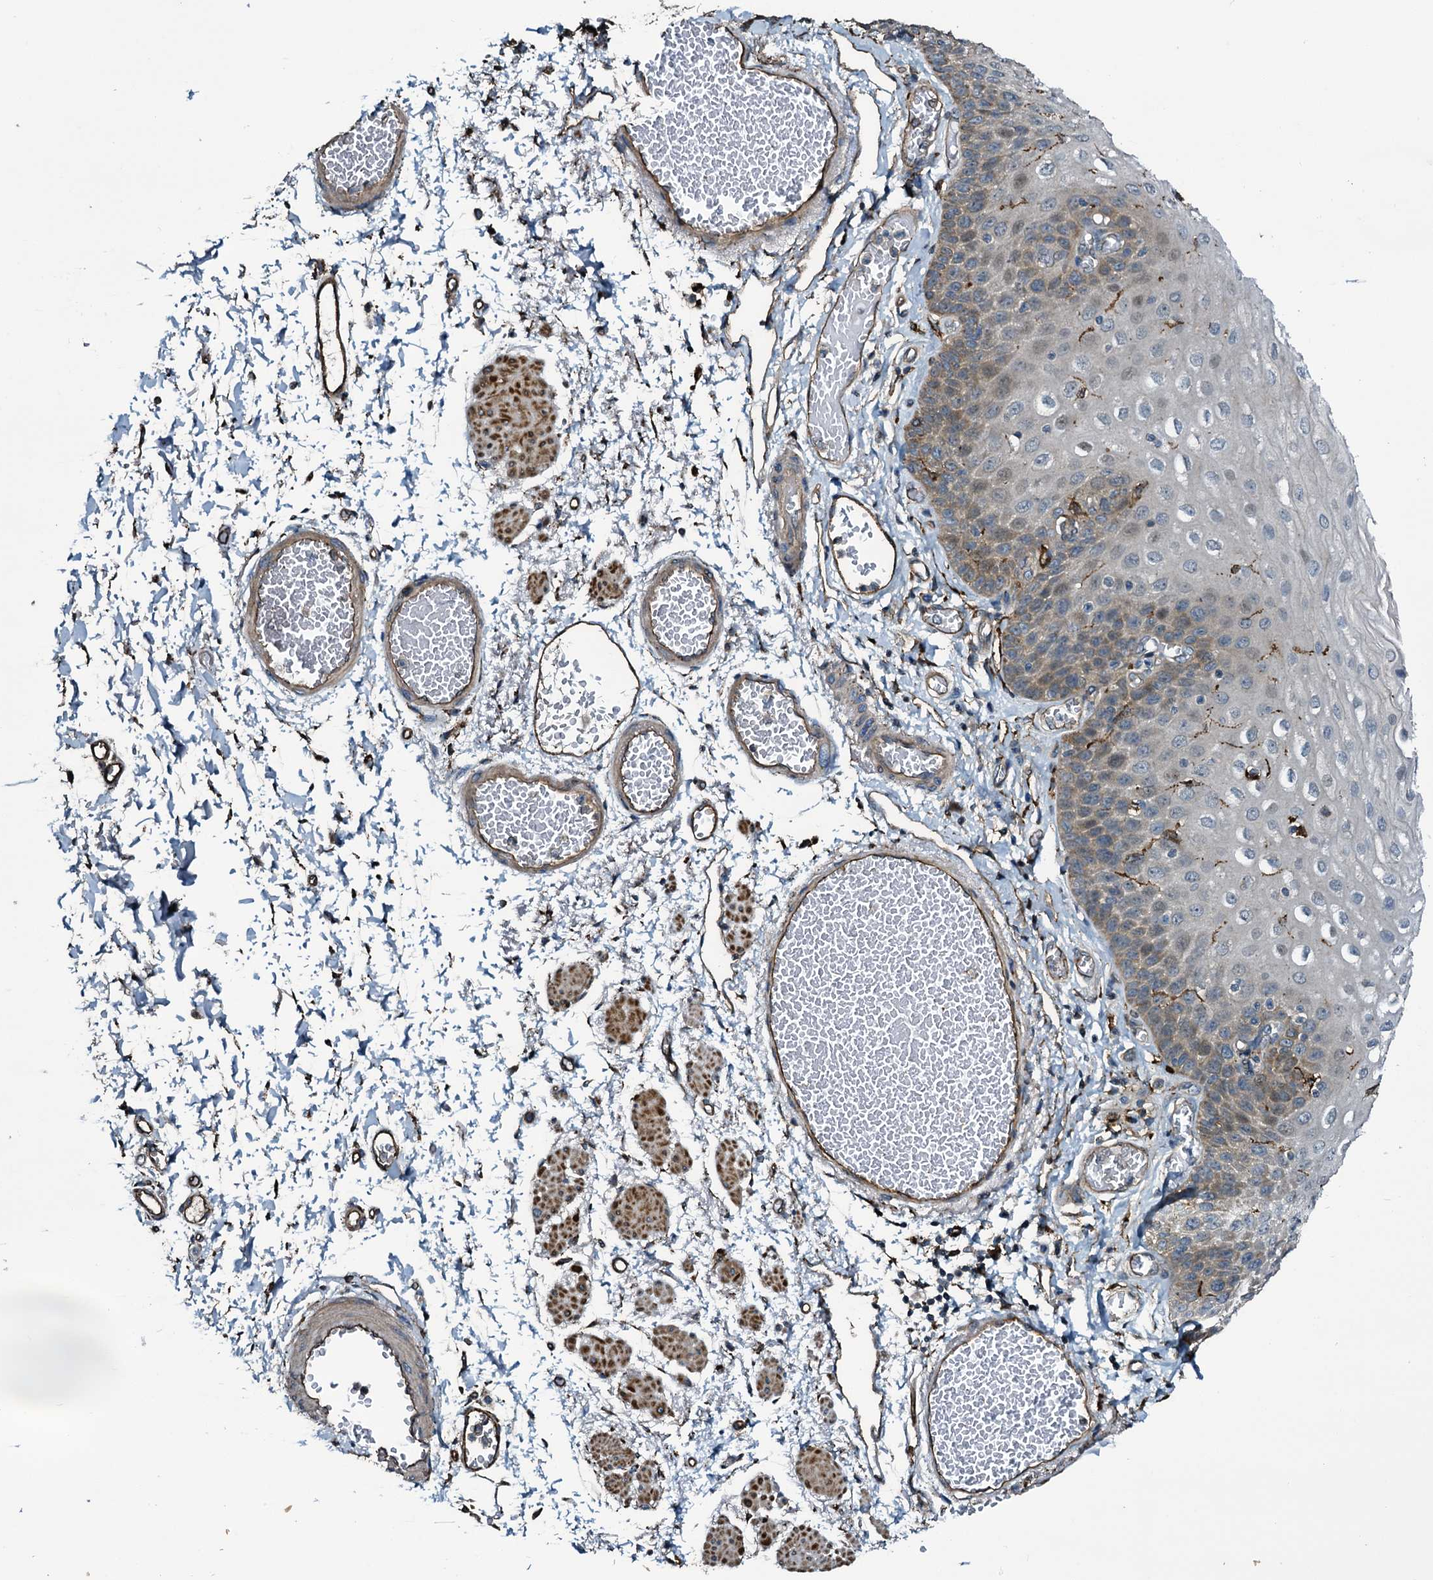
{"staining": {"intensity": "moderate", "quantity": "<25%", "location": "cytoplasmic/membranous"}, "tissue": "esophagus", "cell_type": "Squamous epithelial cells", "image_type": "normal", "snomed": [{"axis": "morphology", "description": "Normal tissue, NOS"}, {"axis": "topography", "description": "Esophagus"}], "caption": "Brown immunohistochemical staining in normal human esophagus demonstrates moderate cytoplasmic/membranous staining in about <25% of squamous epithelial cells.", "gene": "TPGS2", "patient": {"sex": "male", "age": 81}}